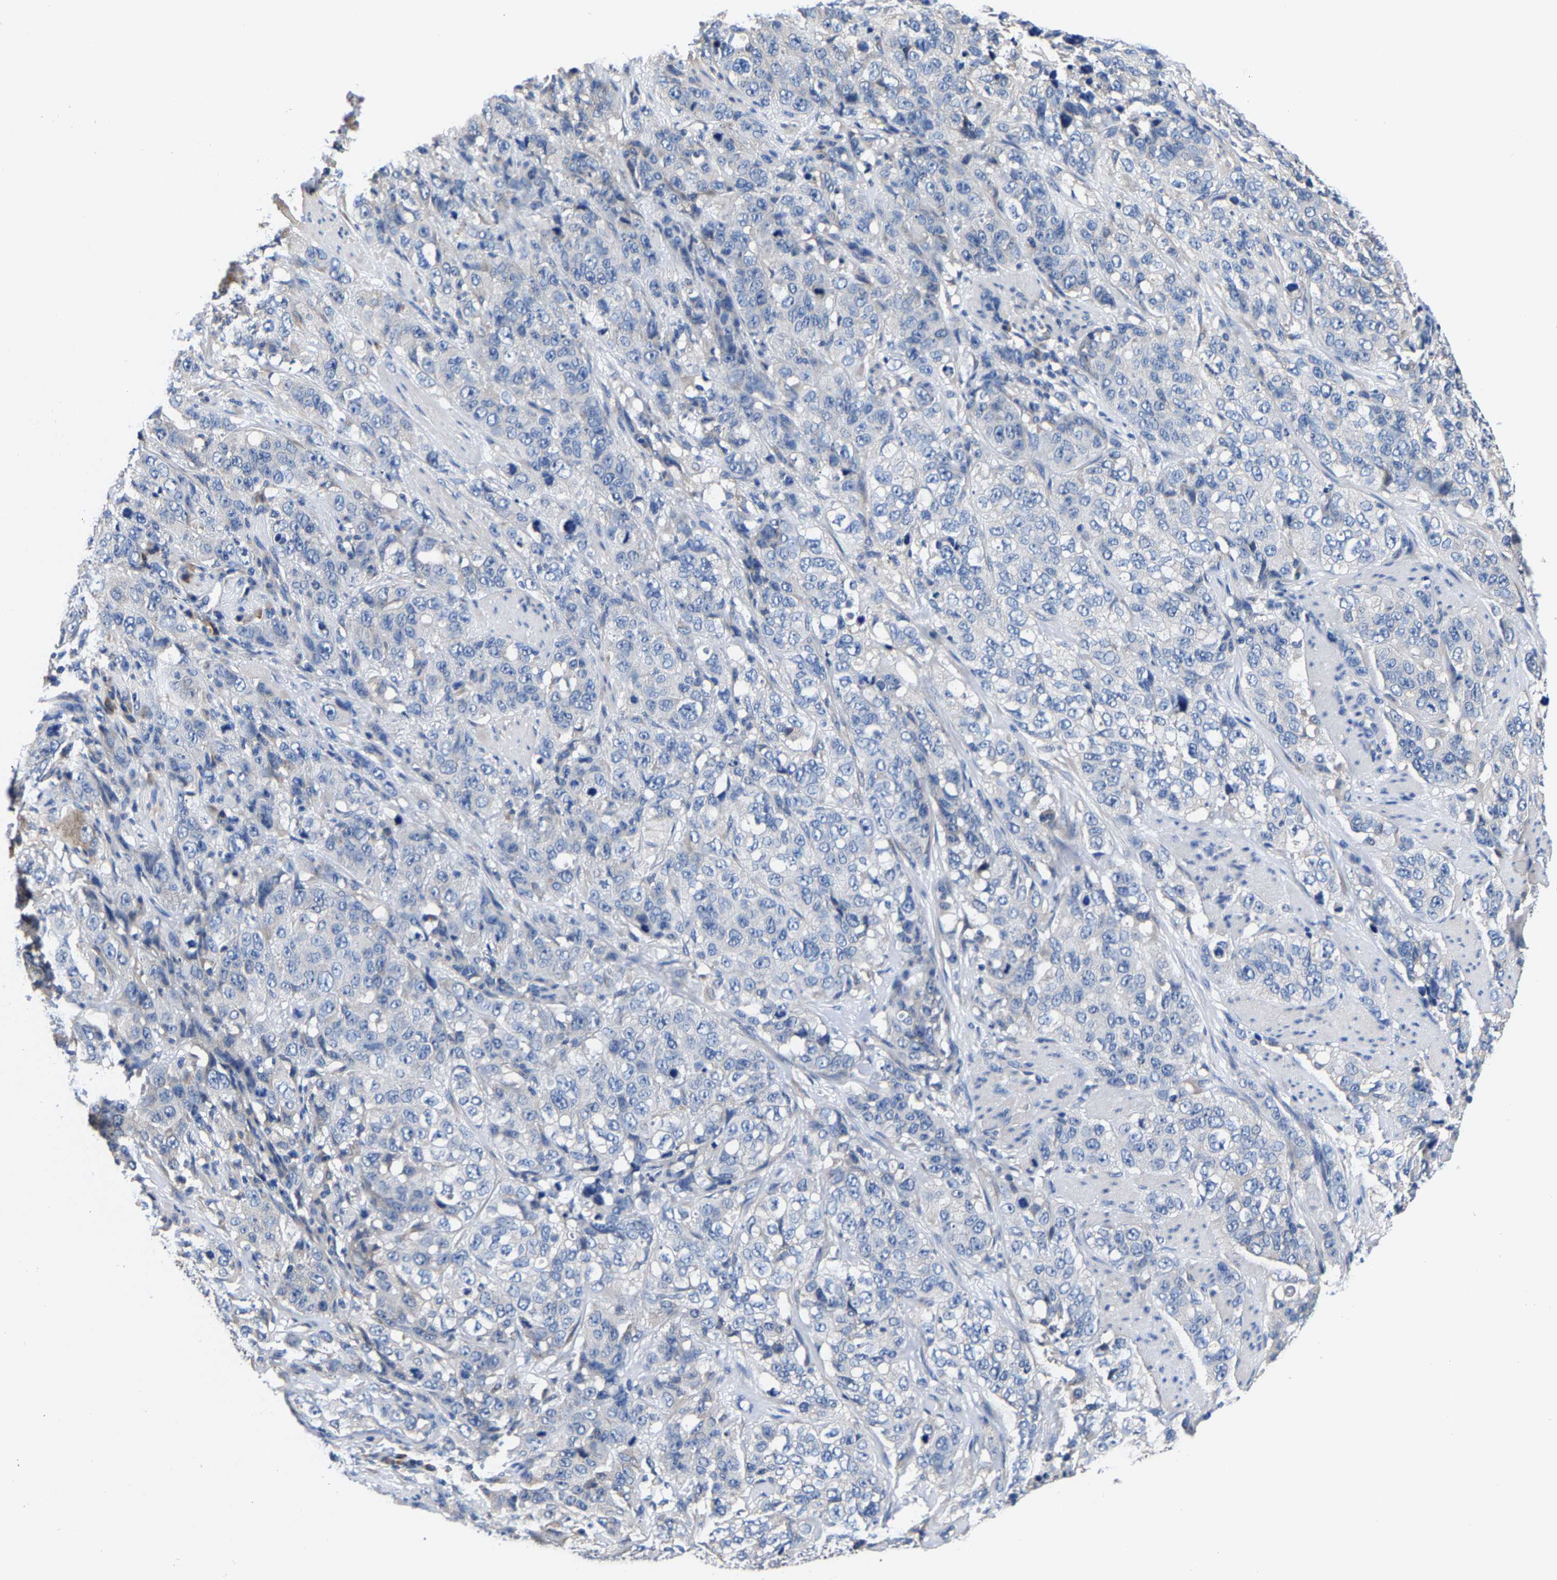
{"staining": {"intensity": "negative", "quantity": "none", "location": "none"}, "tissue": "stomach cancer", "cell_type": "Tumor cells", "image_type": "cancer", "snomed": [{"axis": "morphology", "description": "Adenocarcinoma, NOS"}, {"axis": "topography", "description": "Stomach"}], "caption": "Stomach cancer stained for a protein using IHC demonstrates no positivity tumor cells.", "gene": "SRPK2", "patient": {"sex": "male", "age": 48}}